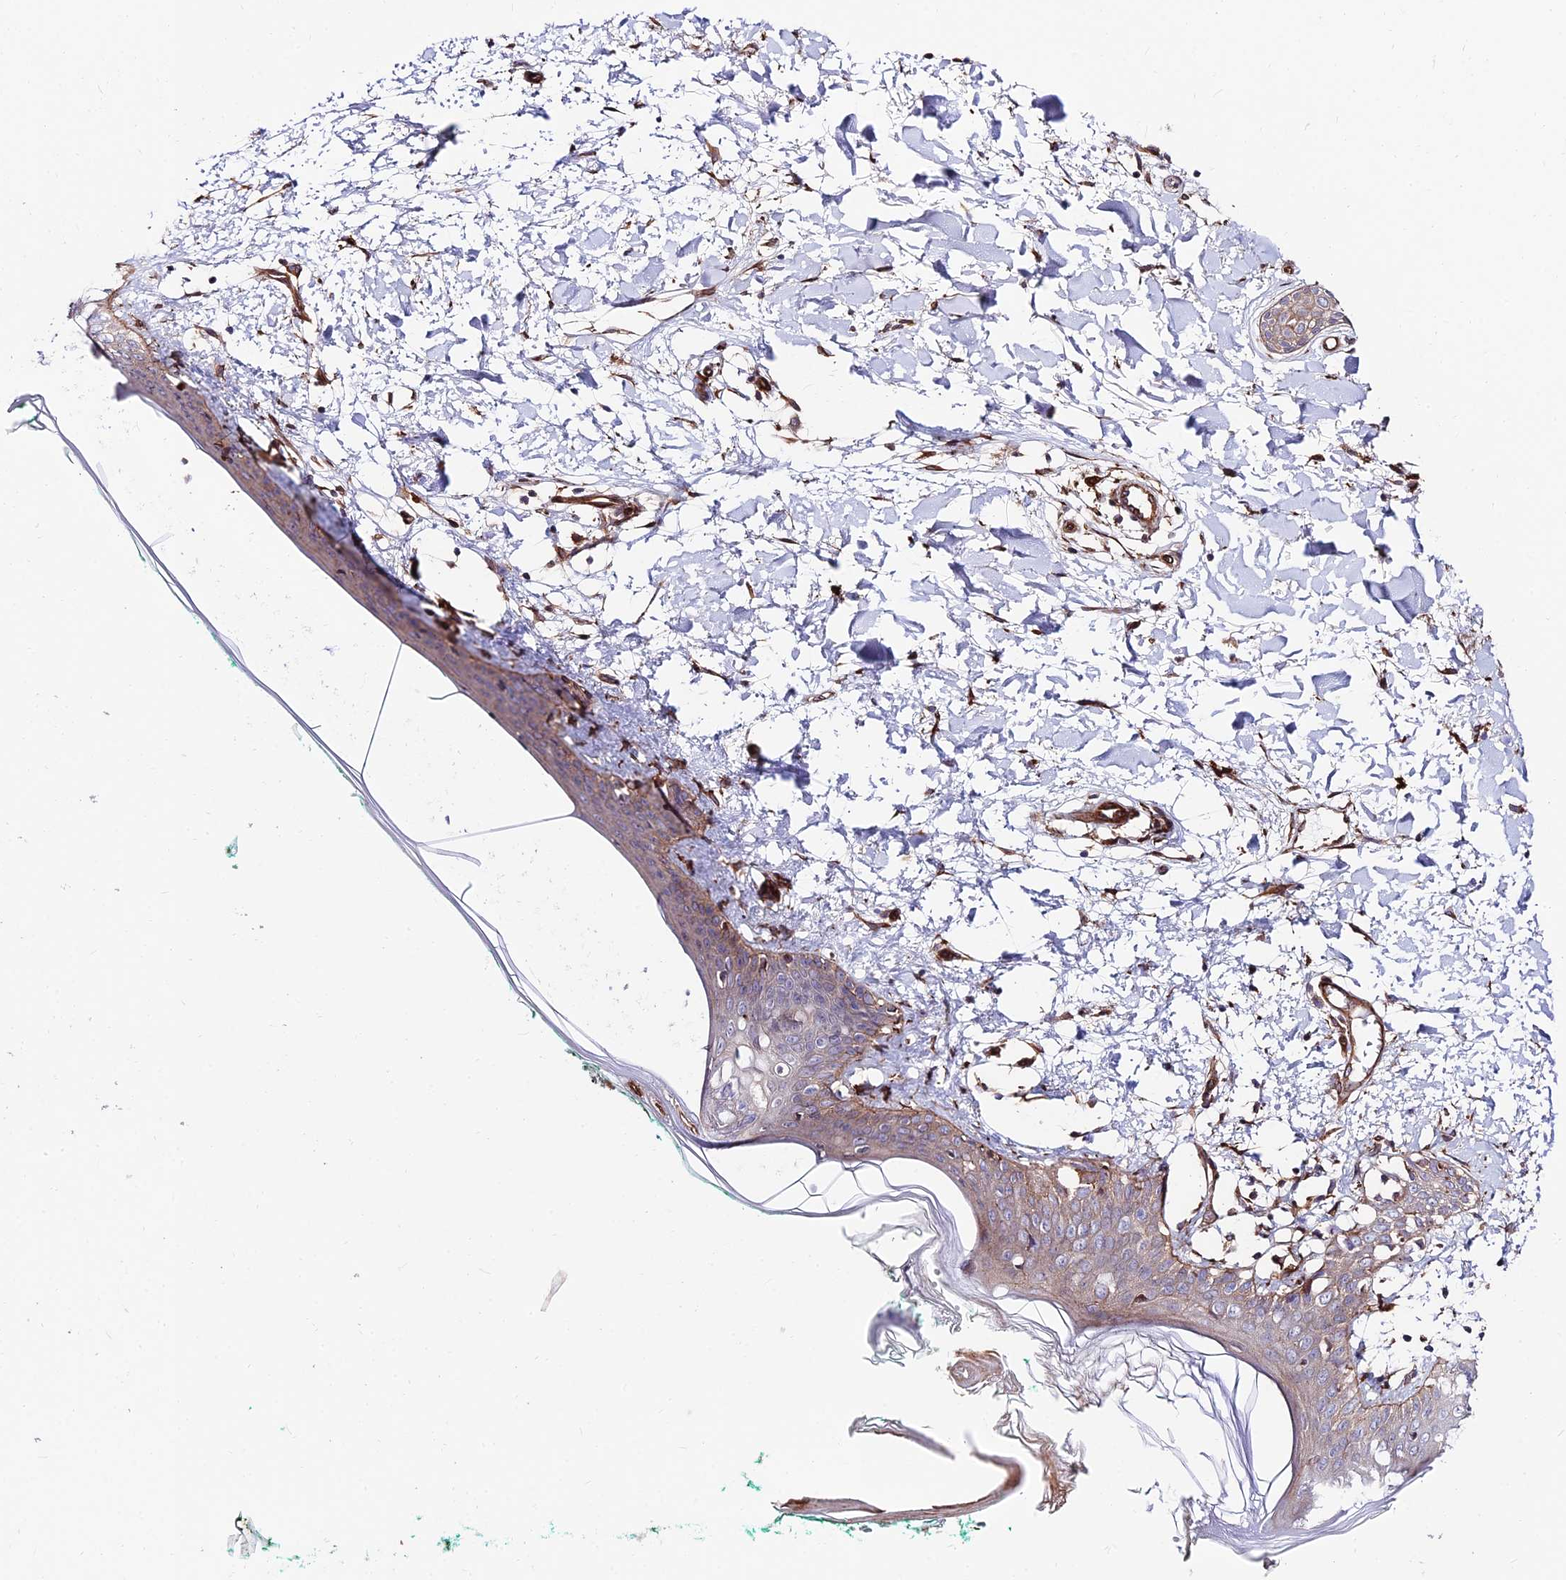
{"staining": {"intensity": "moderate", "quantity": ">75%", "location": "cytoplasmic/membranous"}, "tissue": "skin", "cell_type": "Fibroblasts", "image_type": "normal", "snomed": [{"axis": "morphology", "description": "Normal tissue, NOS"}, {"axis": "topography", "description": "Skin"}], "caption": "IHC of unremarkable skin exhibits medium levels of moderate cytoplasmic/membranous staining in about >75% of fibroblasts.", "gene": "EXOC3L4", "patient": {"sex": "female", "age": 34}}